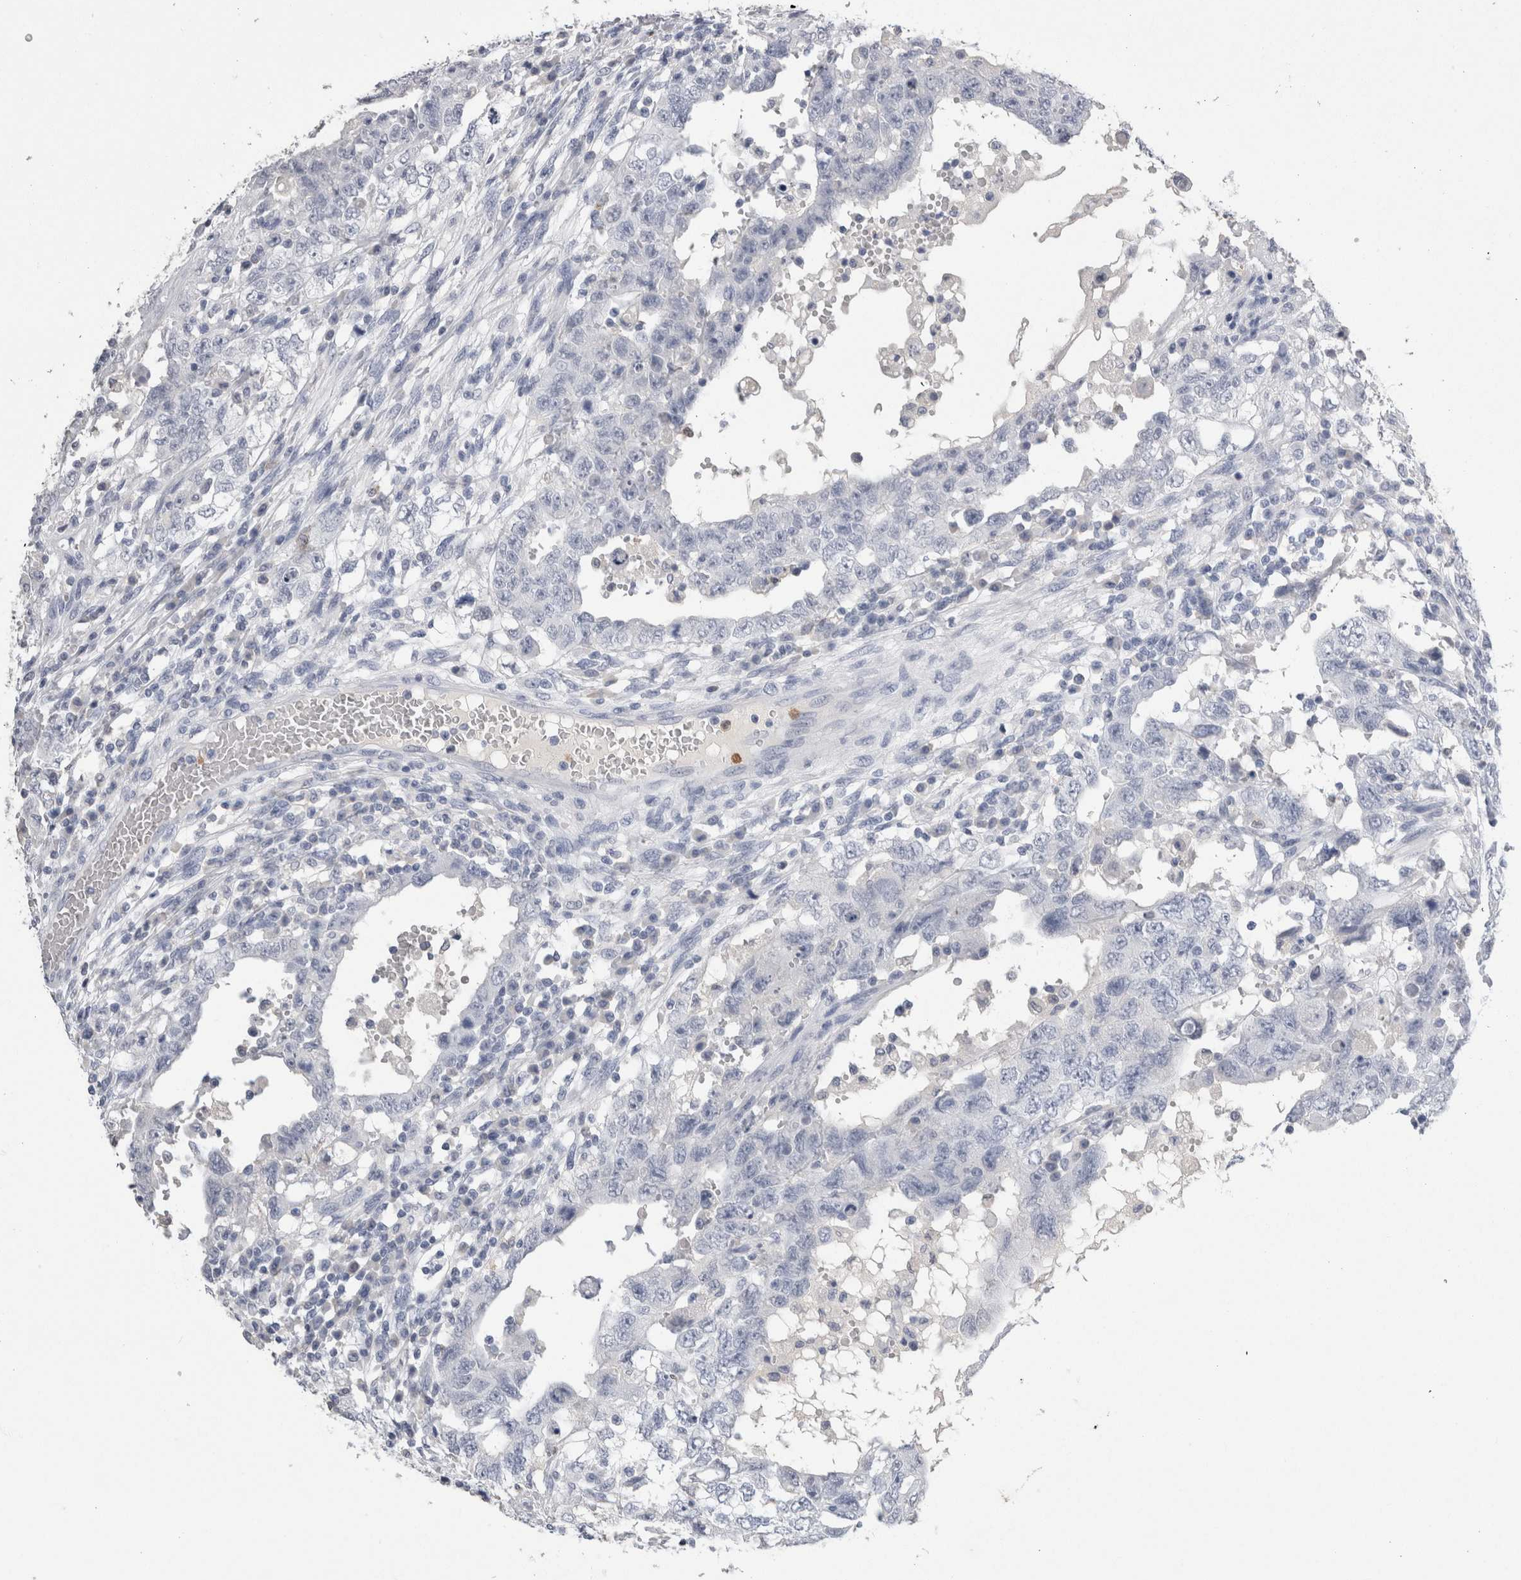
{"staining": {"intensity": "negative", "quantity": "none", "location": "none"}, "tissue": "testis cancer", "cell_type": "Tumor cells", "image_type": "cancer", "snomed": [{"axis": "morphology", "description": "Carcinoma, Embryonal, NOS"}, {"axis": "topography", "description": "Testis"}], "caption": "DAB (3,3'-diaminobenzidine) immunohistochemical staining of human testis cancer (embryonal carcinoma) exhibits no significant expression in tumor cells.", "gene": "S100A12", "patient": {"sex": "male", "age": 26}}